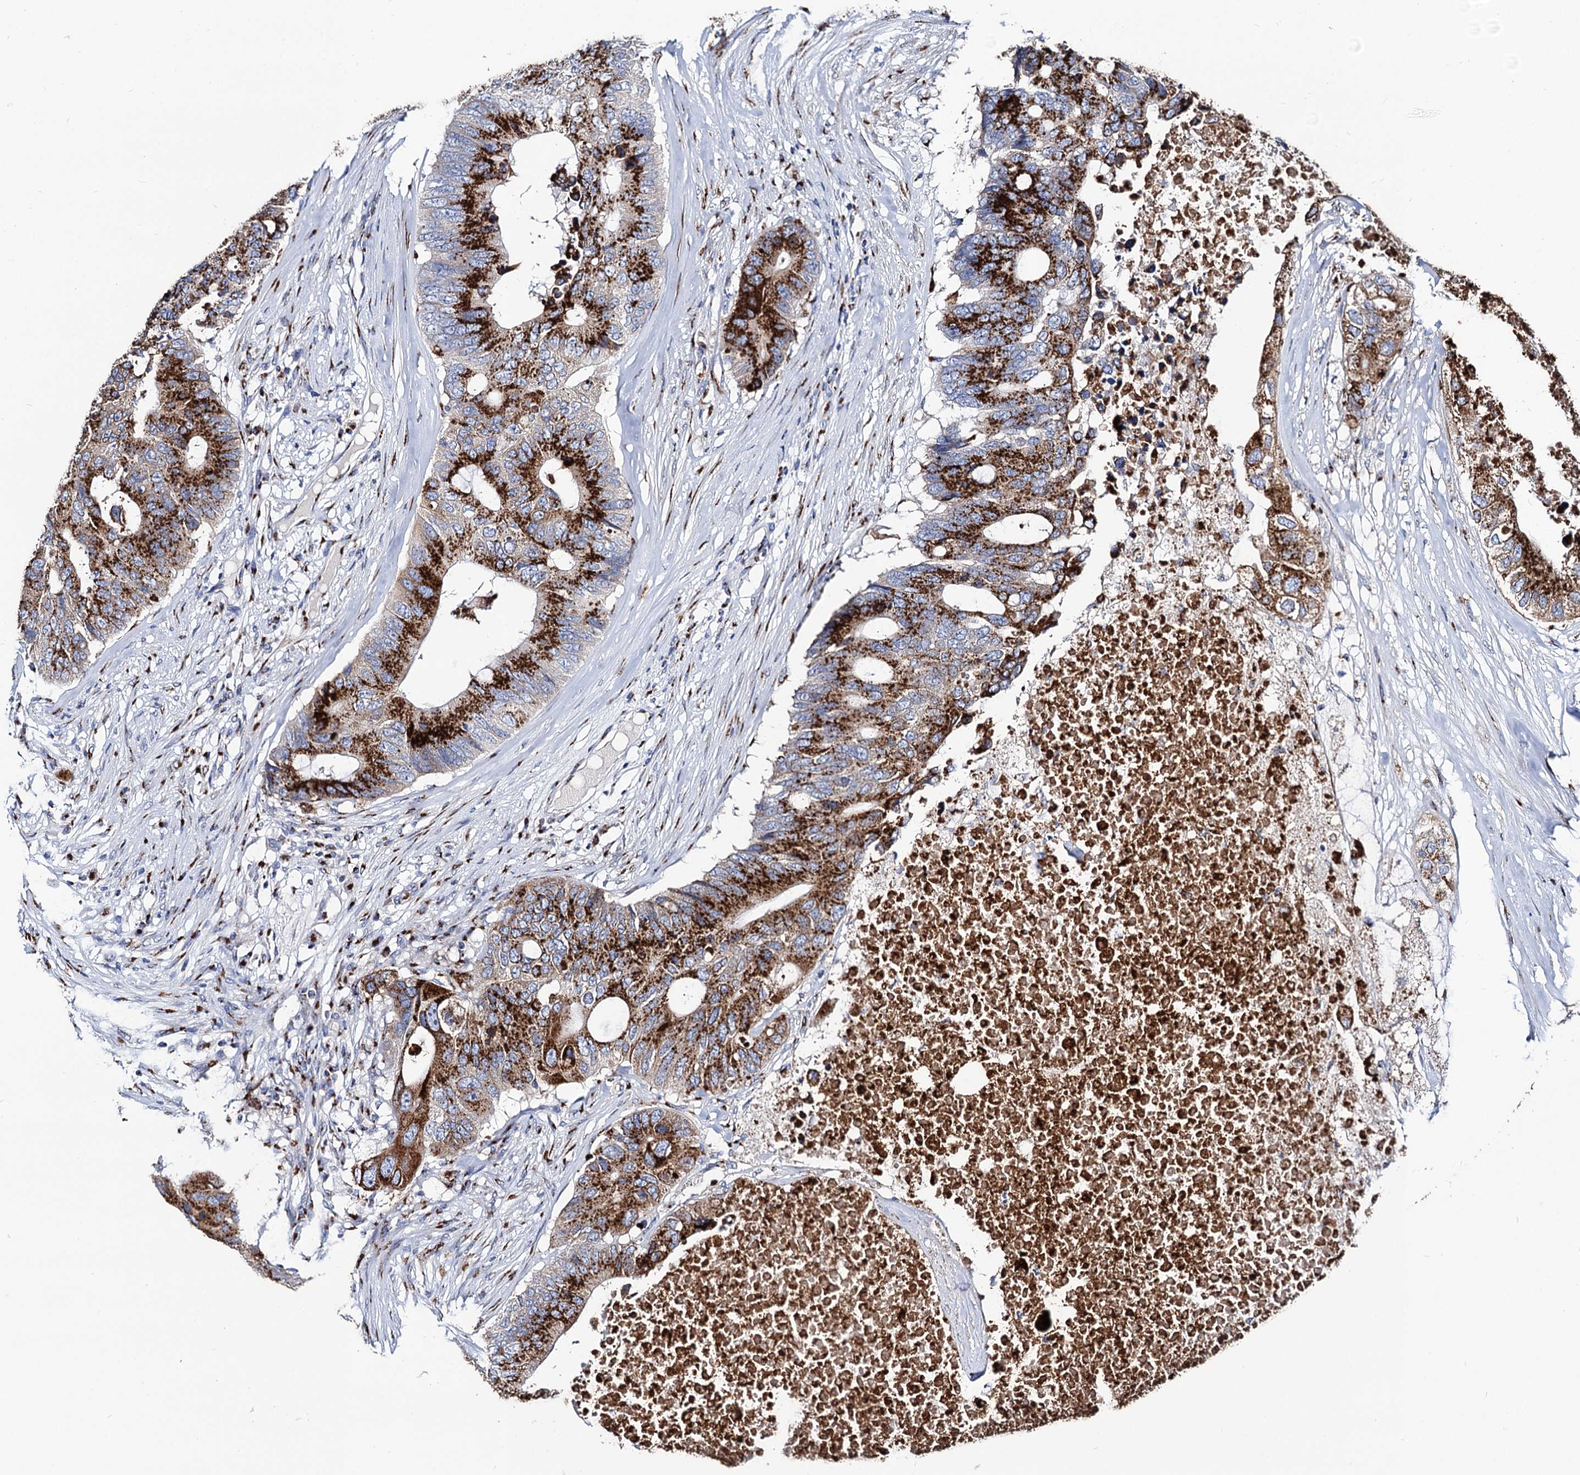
{"staining": {"intensity": "strong", "quantity": ">75%", "location": "cytoplasmic/membranous"}, "tissue": "colorectal cancer", "cell_type": "Tumor cells", "image_type": "cancer", "snomed": [{"axis": "morphology", "description": "Adenocarcinoma, NOS"}, {"axis": "topography", "description": "Colon"}], "caption": "Brown immunohistochemical staining in colorectal adenocarcinoma demonstrates strong cytoplasmic/membranous staining in approximately >75% of tumor cells.", "gene": "TM9SF3", "patient": {"sex": "male", "age": 71}}